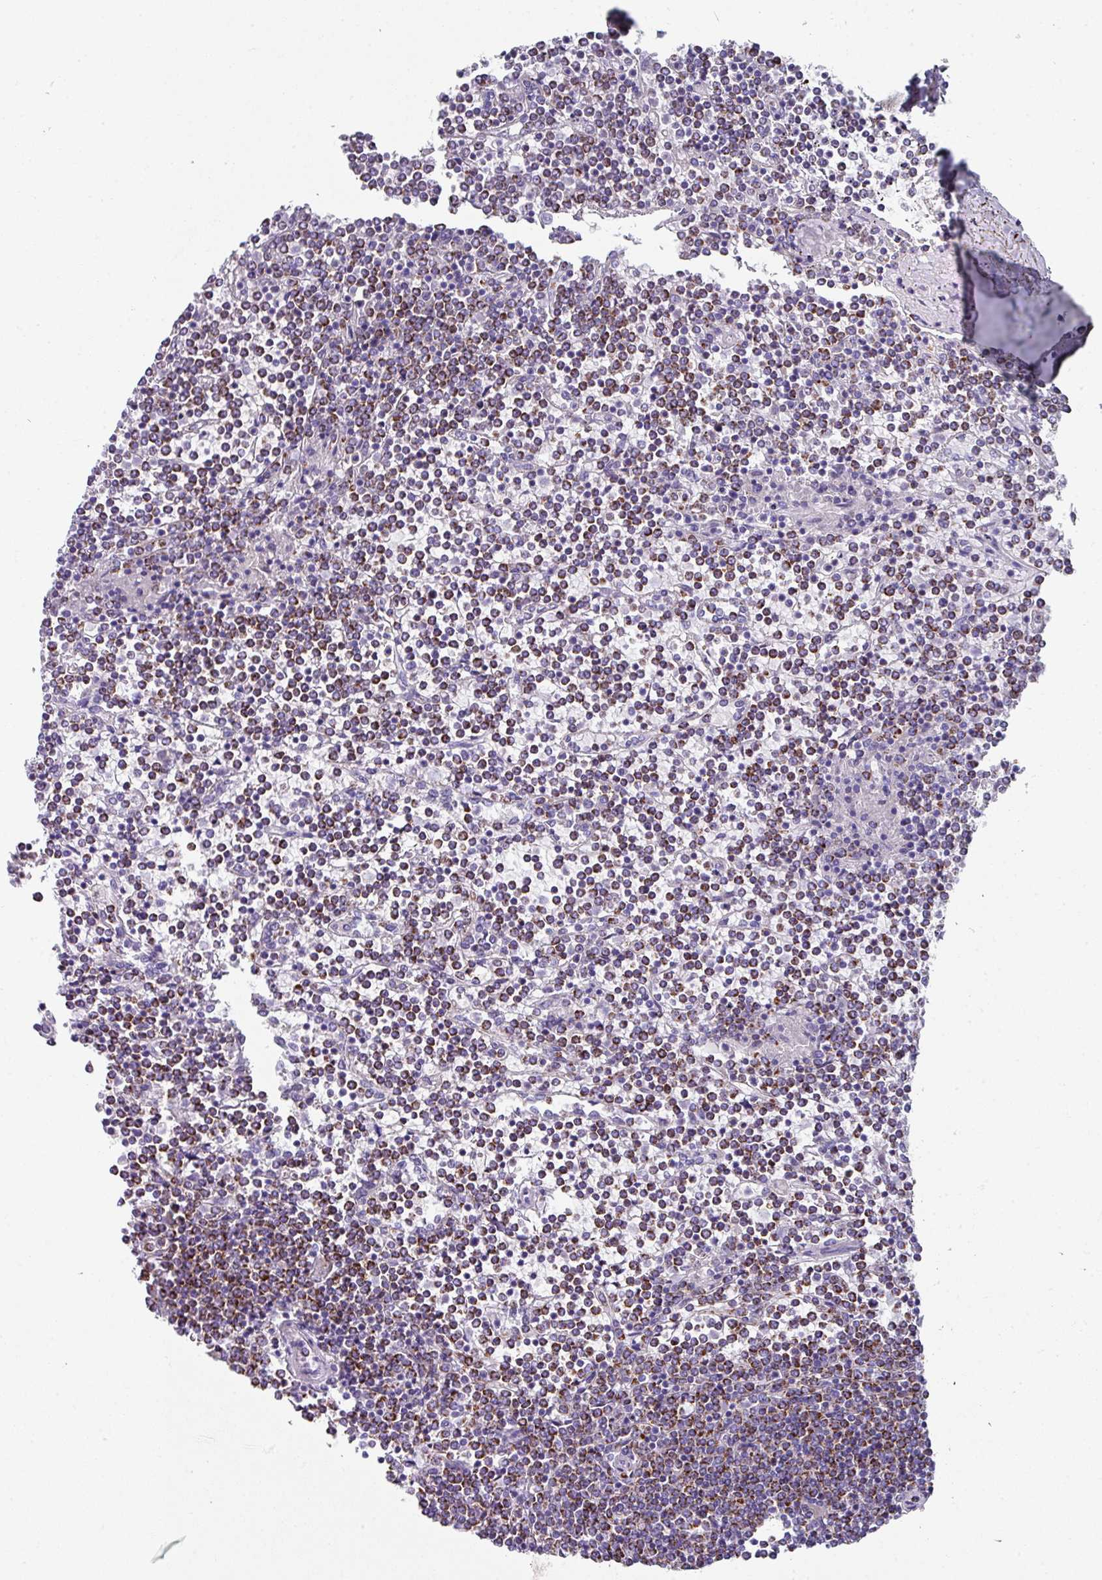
{"staining": {"intensity": "moderate", "quantity": "25%-75%", "location": "cytoplasmic/membranous"}, "tissue": "lymphoma", "cell_type": "Tumor cells", "image_type": "cancer", "snomed": [{"axis": "morphology", "description": "Malignant lymphoma, non-Hodgkin's type, Low grade"}, {"axis": "topography", "description": "Spleen"}], "caption": "Protein analysis of low-grade malignant lymphoma, non-Hodgkin's type tissue shows moderate cytoplasmic/membranous expression in approximately 25%-75% of tumor cells.", "gene": "CLDN1", "patient": {"sex": "female", "age": 19}}